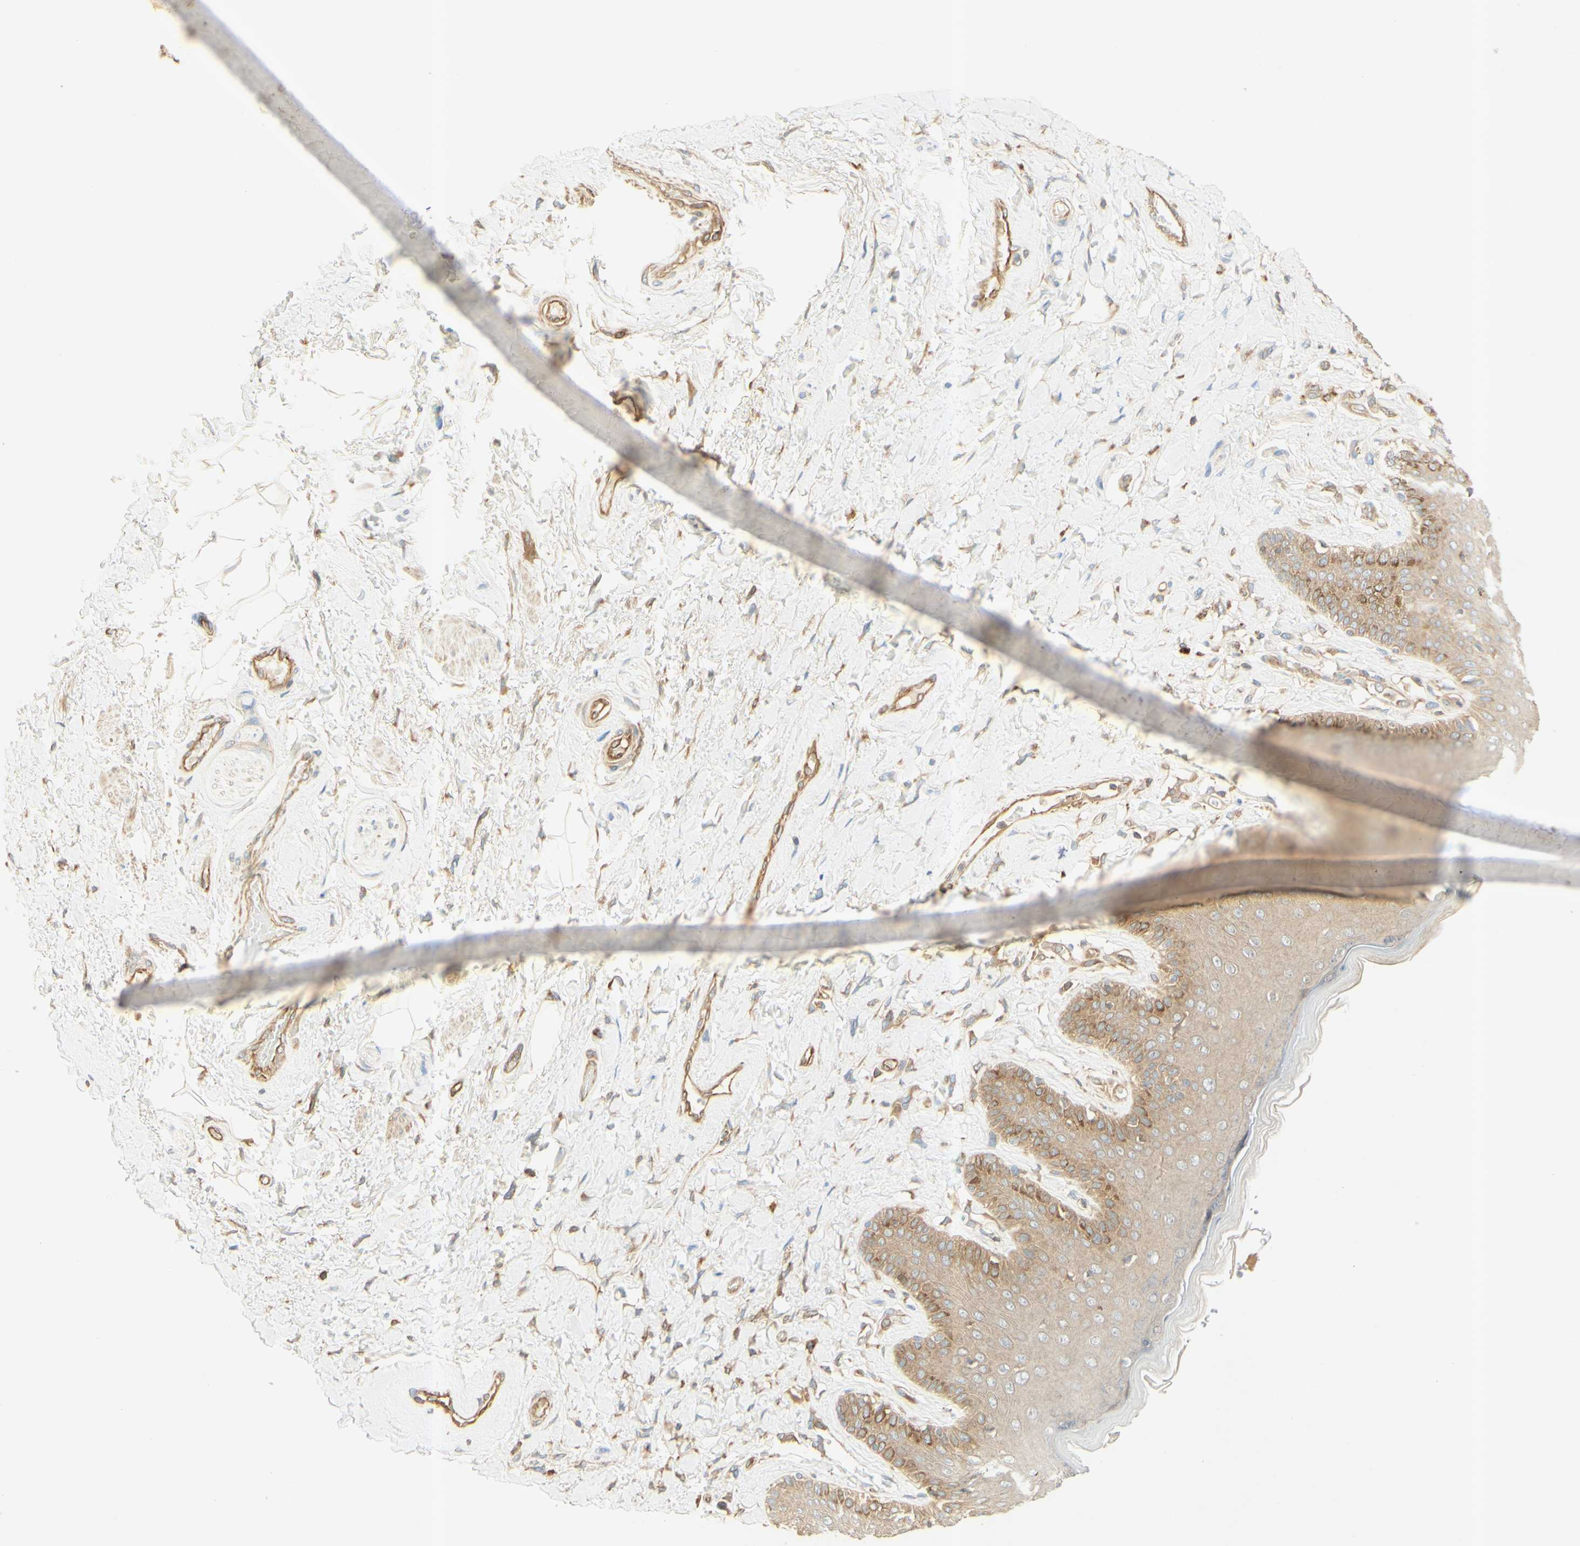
{"staining": {"intensity": "moderate", "quantity": ">75%", "location": "cytoplasmic/membranous"}, "tissue": "skin", "cell_type": "Epidermal cells", "image_type": "normal", "snomed": [{"axis": "morphology", "description": "Normal tissue, NOS"}, {"axis": "topography", "description": "Anal"}], "caption": "This histopathology image exhibits immunohistochemistry staining of normal human skin, with medium moderate cytoplasmic/membranous expression in approximately >75% of epidermal cells.", "gene": "IKBKG", "patient": {"sex": "male", "age": 69}}